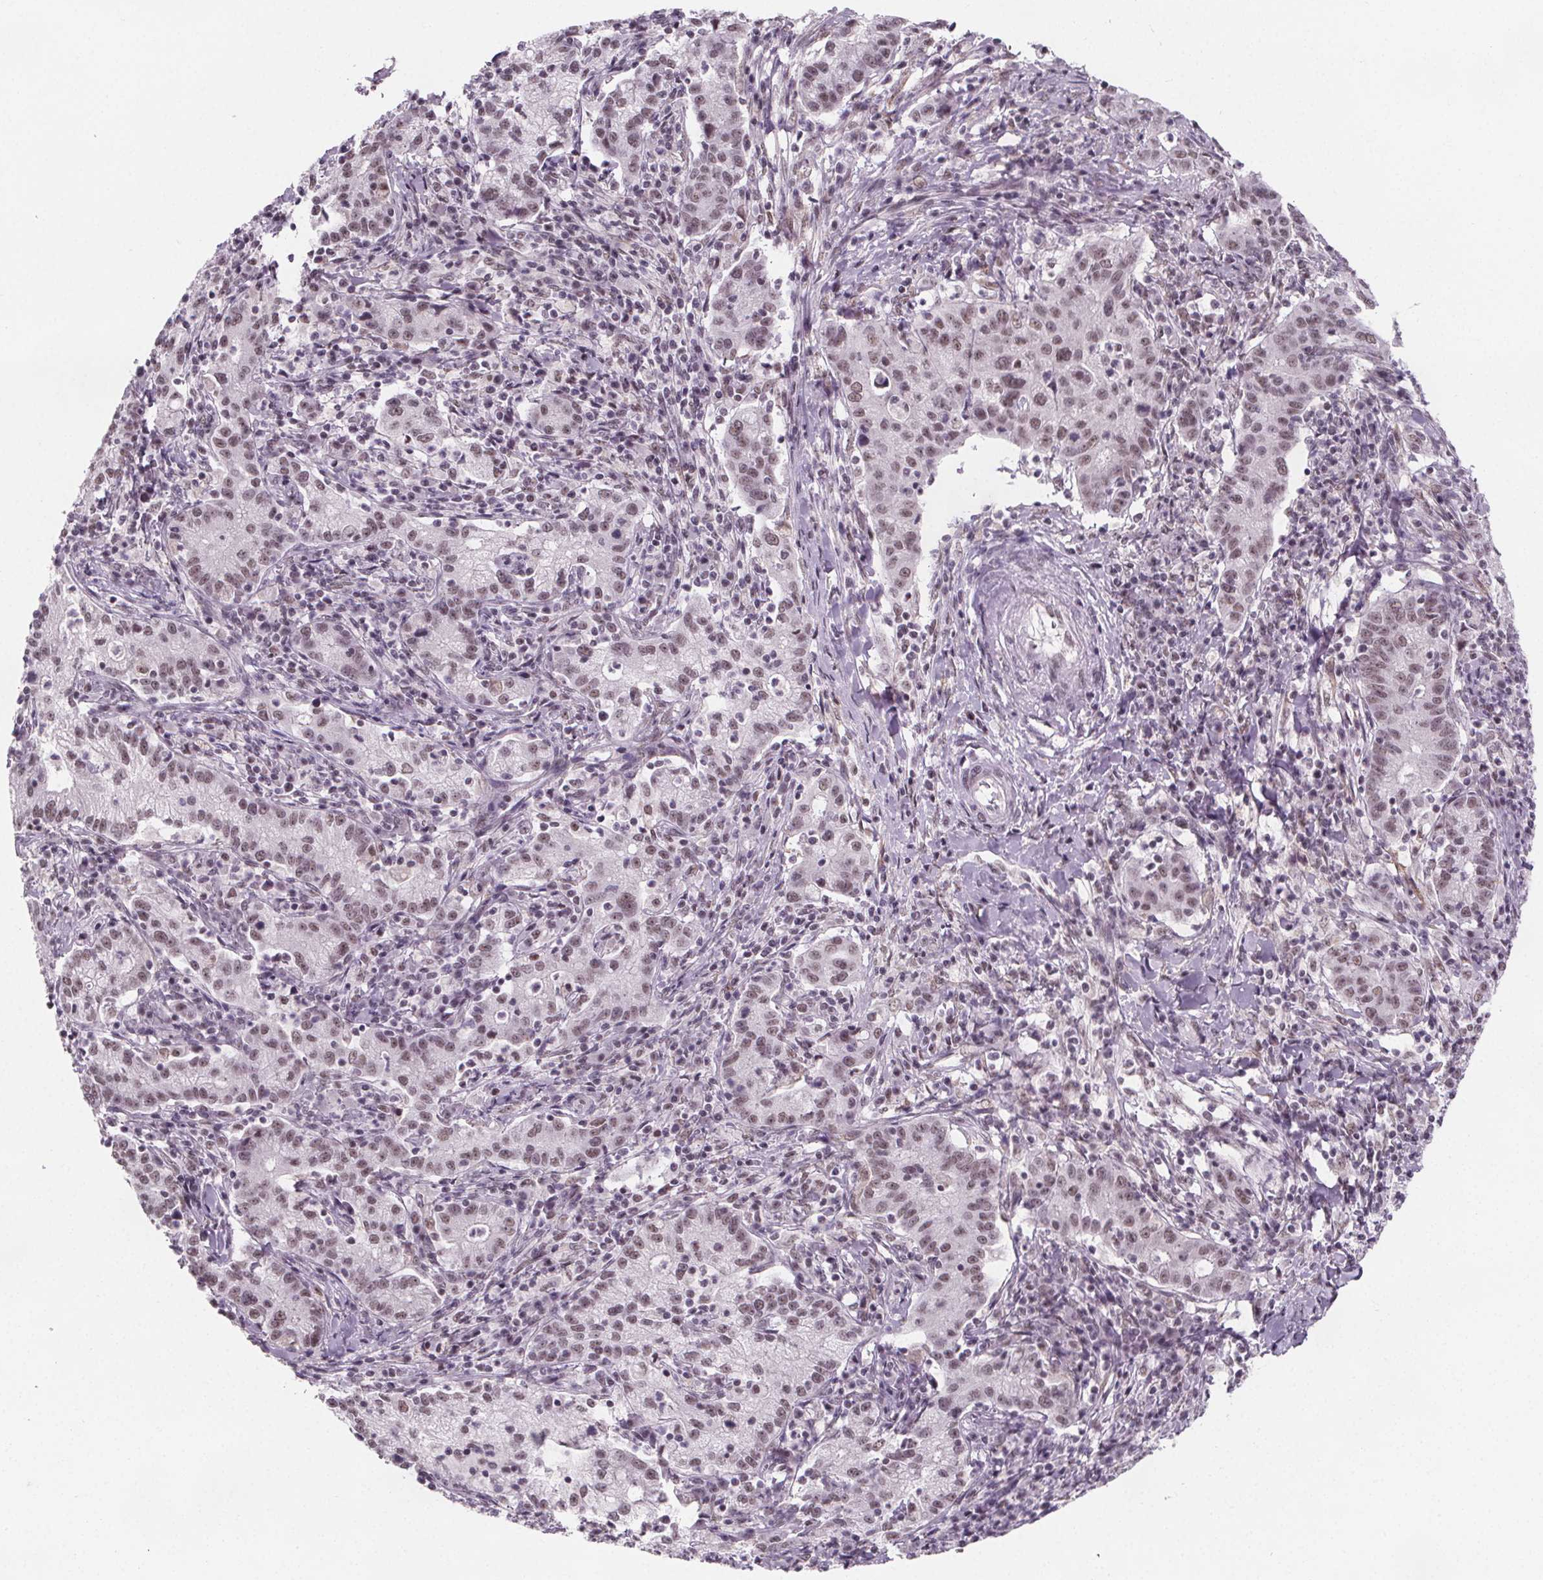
{"staining": {"intensity": "moderate", "quantity": ">75%", "location": "nuclear"}, "tissue": "cervical cancer", "cell_type": "Tumor cells", "image_type": "cancer", "snomed": [{"axis": "morphology", "description": "Normal tissue, NOS"}, {"axis": "morphology", "description": "Adenocarcinoma, NOS"}, {"axis": "topography", "description": "Cervix"}], "caption": "A brown stain highlights moderate nuclear positivity of a protein in human cervical cancer tumor cells.", "gene": "ZNF572", "patient": {"sex": "female", "age": 44}}